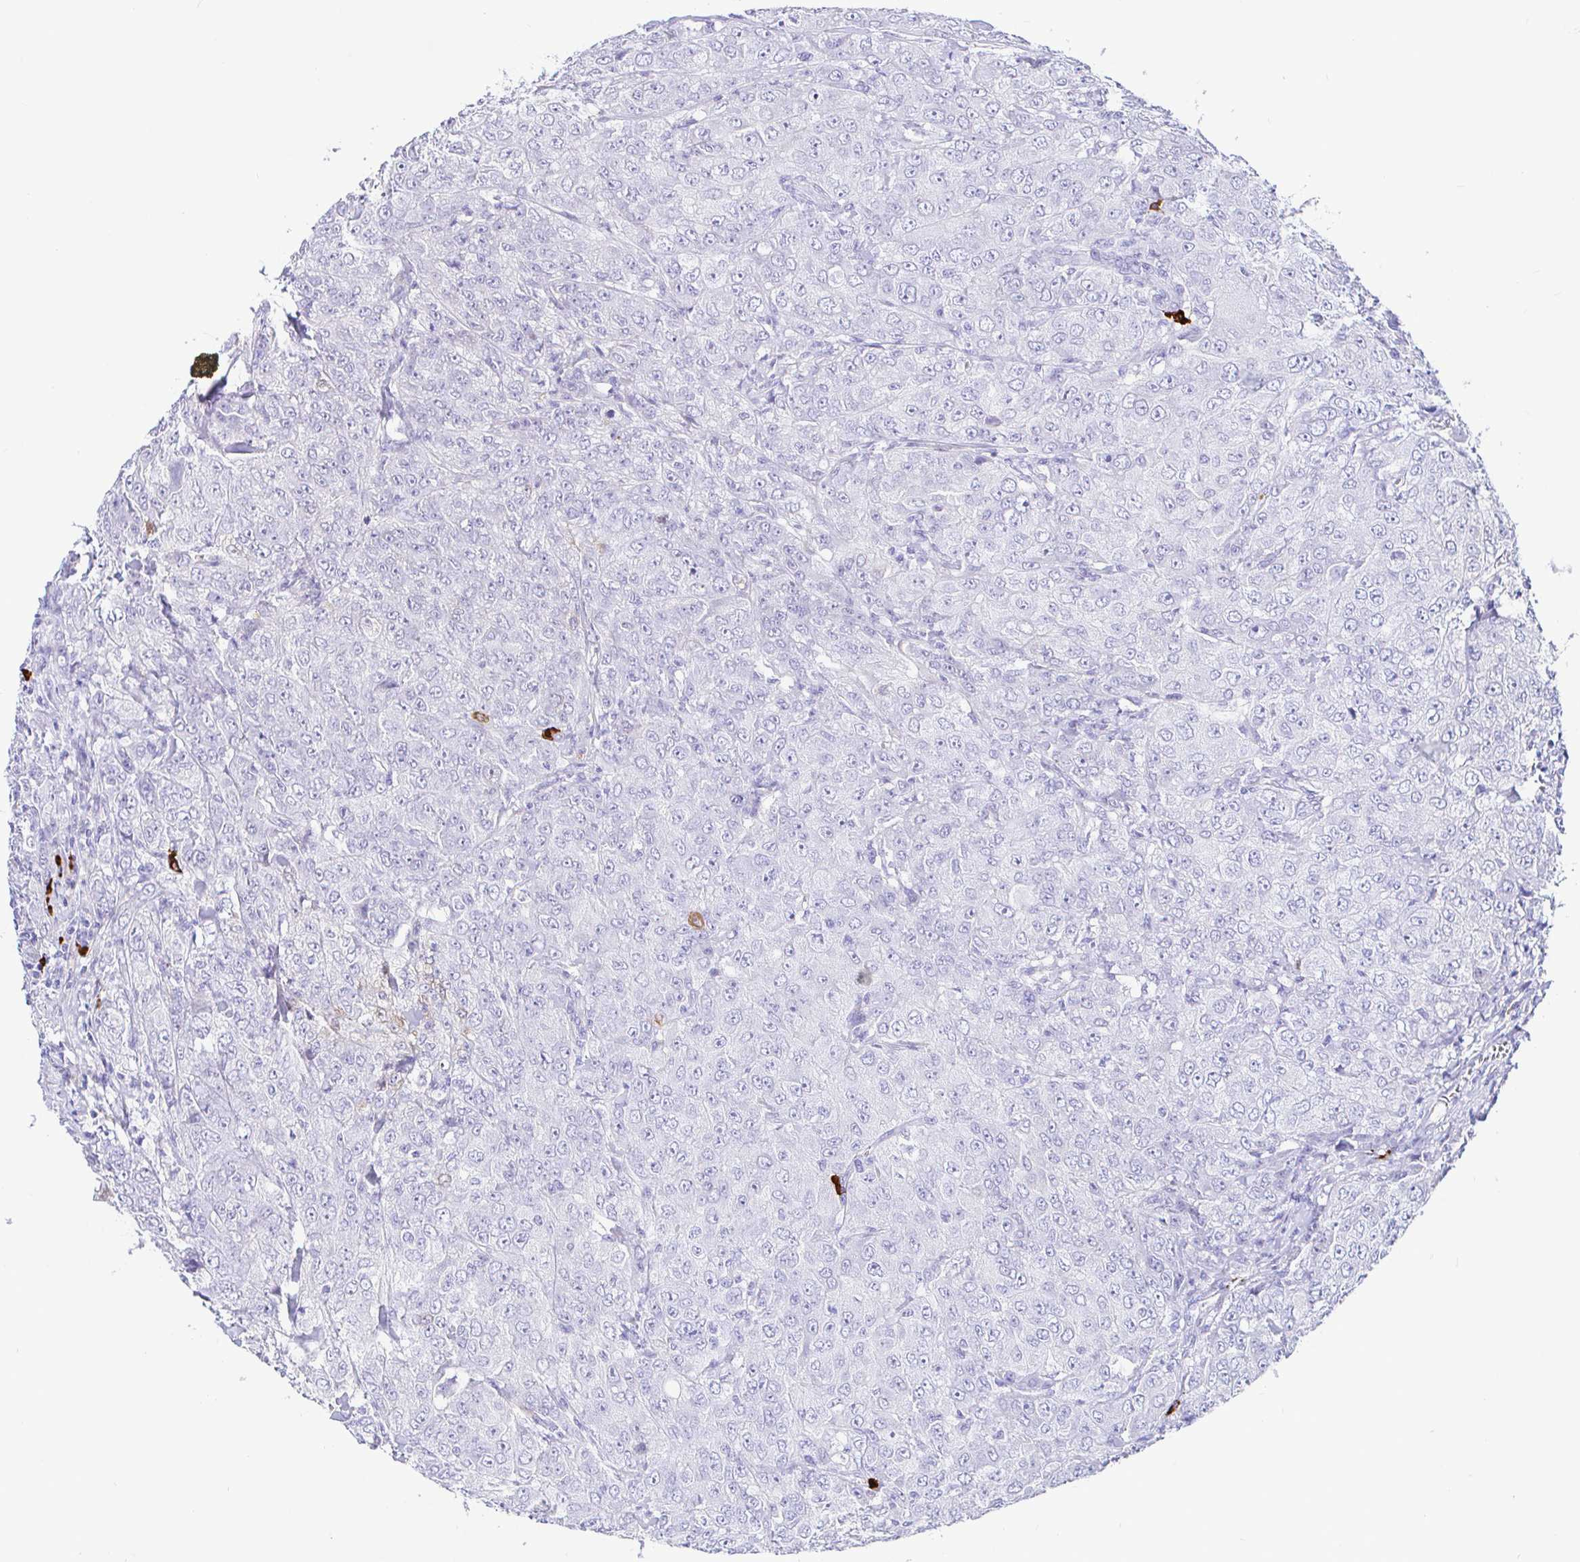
{"staining": {"intensity": "negative", "quantity": "none", "location": "none"}, "tissue": "breast cancer", "cell_type": "Tumor cells", "image_type": "cancer", "snomed": [{"axis": "morphology", "description": "Normal tissue, NOS"}, {"axis": "morphology", "description": "Duct carcinoma"}, {"axis": "topography", "description": "Breast"}], "caption": "The image exhibits no staining of tumor cells in breast cancer (intraductal carcinoma).", "gene": "CCDC62", "patient": {"sex": "female", "age": 43}}